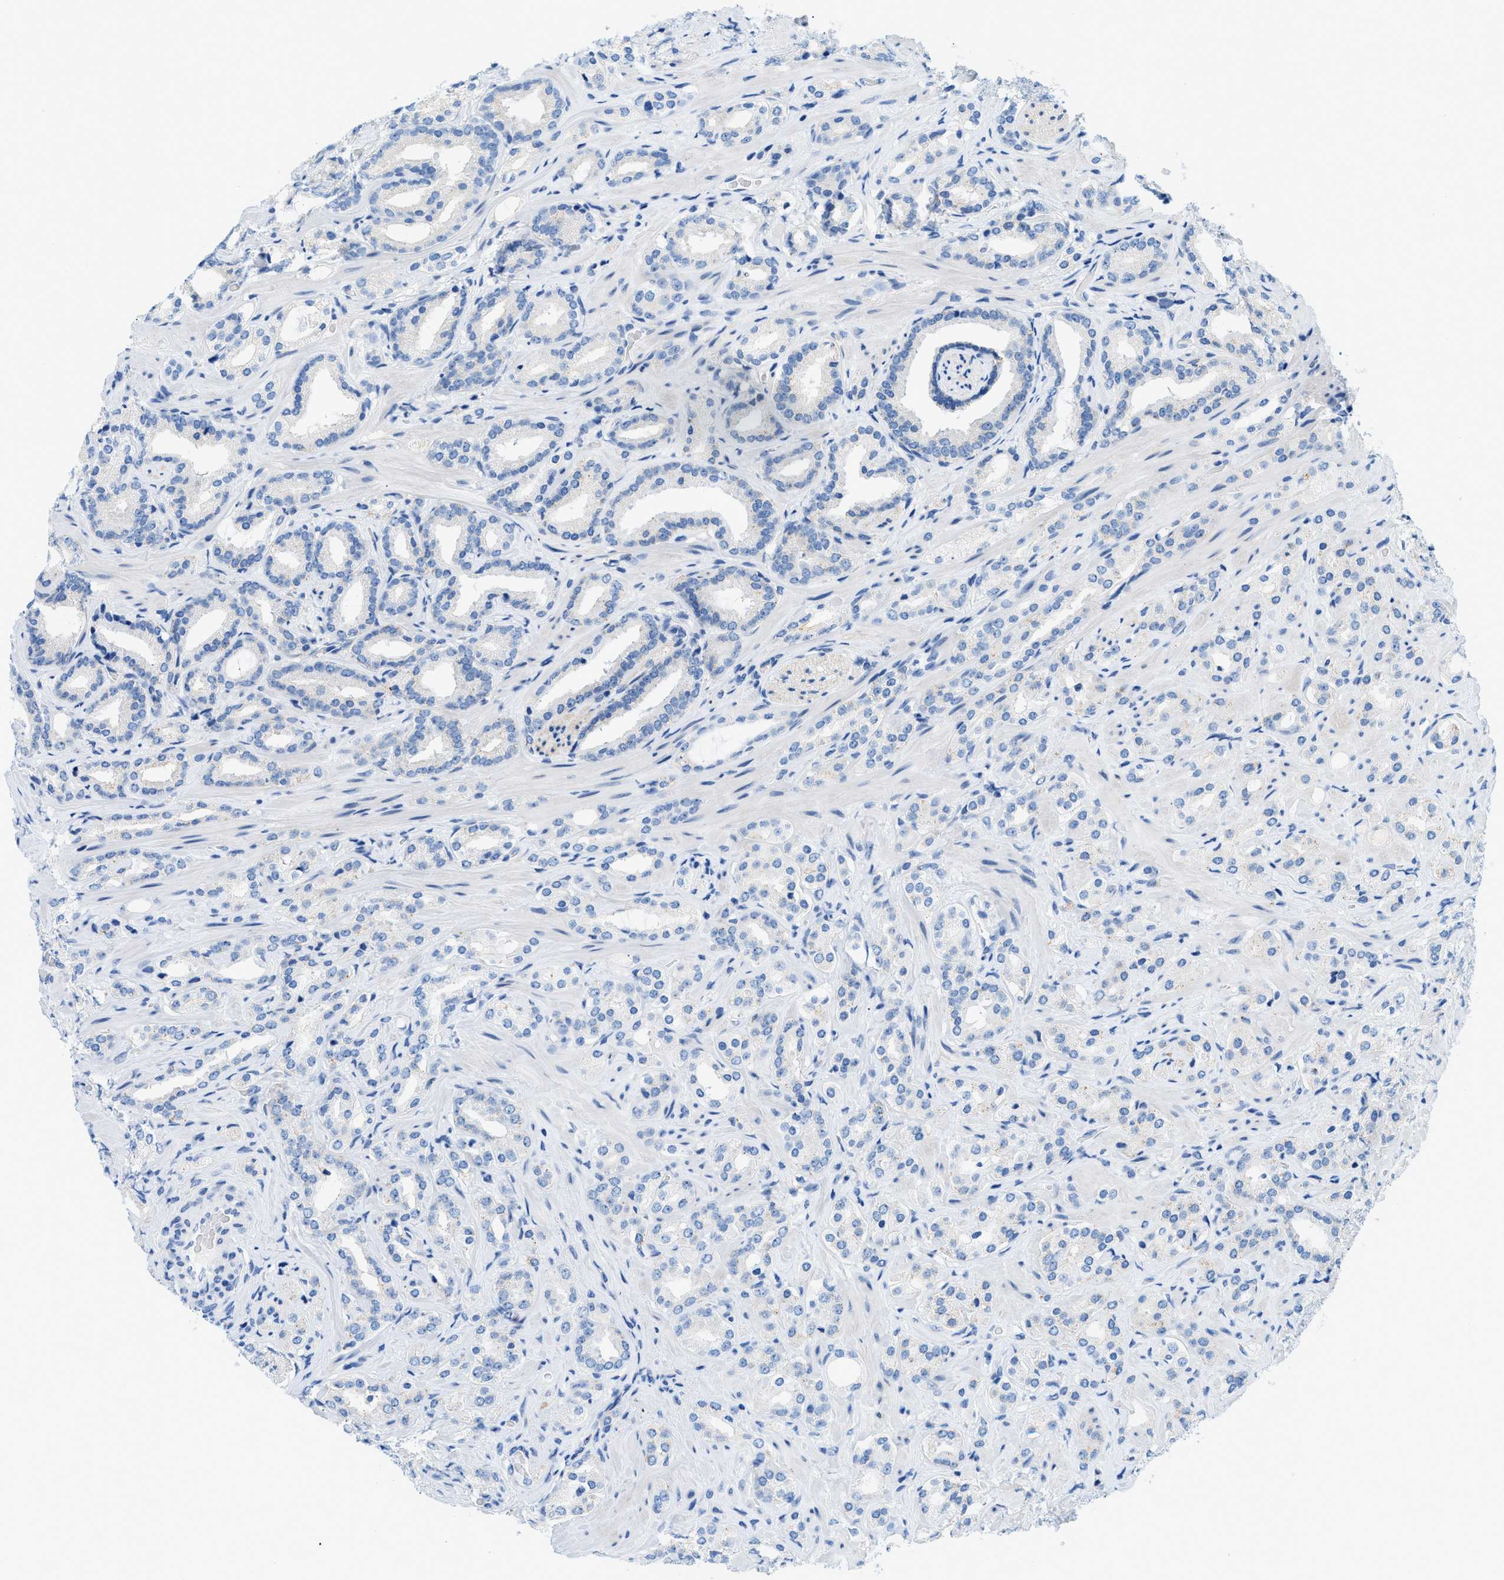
{"staining": {"intensity": "negative", "quantity": "none", "location": "none"}, "tissue": "prostate cancer", "cell_type": "Tumor cells", "image_type": "cancer", "snomed": [{"axis": "morphology", "description": "Adenocarcinoma, High grade"}, {"axis": "topography", "description": "Prostate"}], "caption": "DAB (3,3'-diaminobenzidine) immunohistochemical staining of human prostate cancer (high-grade adenocarcinoma) displays no significant expression in tumor cells. Brightfield microscopy of immunohistochemistry (IHC) stained with DAB (3,3'-diaminobenzidine) (brown) and hematoxylin (blue), captured at high magnification.", "gene": "FDCSP", "patient": {"sex": "male", "age": 64}}